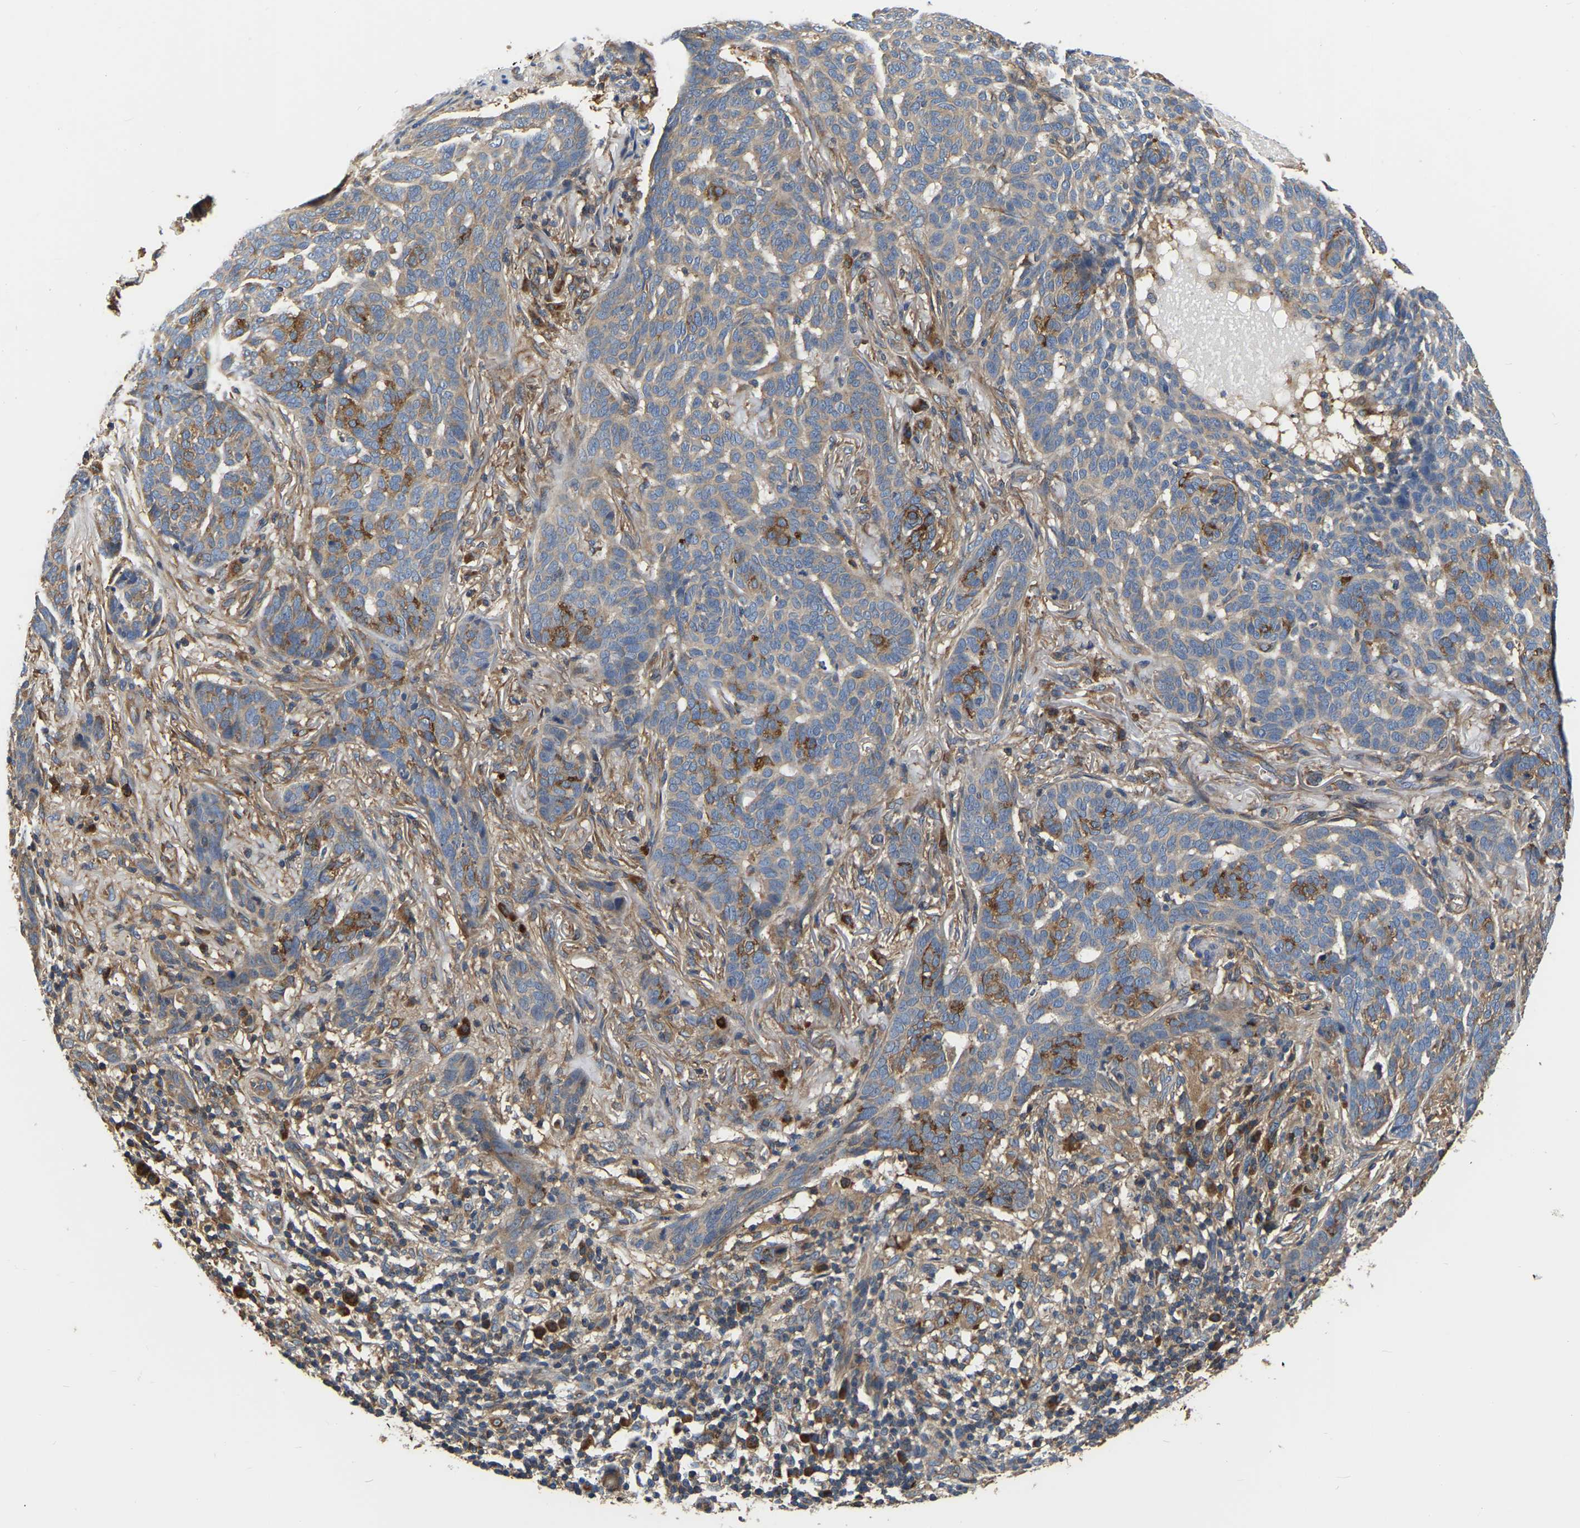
{"staining": {"intensity": "moderate", "quantity": "25%-75%", "location": "cytoplasmic/membranous"}, "tissue": "skin cancer", "cell_type": "Tumor cells", "image_type": "cancer", "snomed": [{"axis": "morphology", "description": "Basal cell carcinoma"}, {"axis": "topography", "description": "Skin"}], "caption": "Protein analysis of basal cell carcinoma (skin) tissue displays moderate cytoplasmic/membranous staining in about 25%-75% of tumor cells.", "gene": "GARS1", "patient": {"sex": "male", "age": 85}}